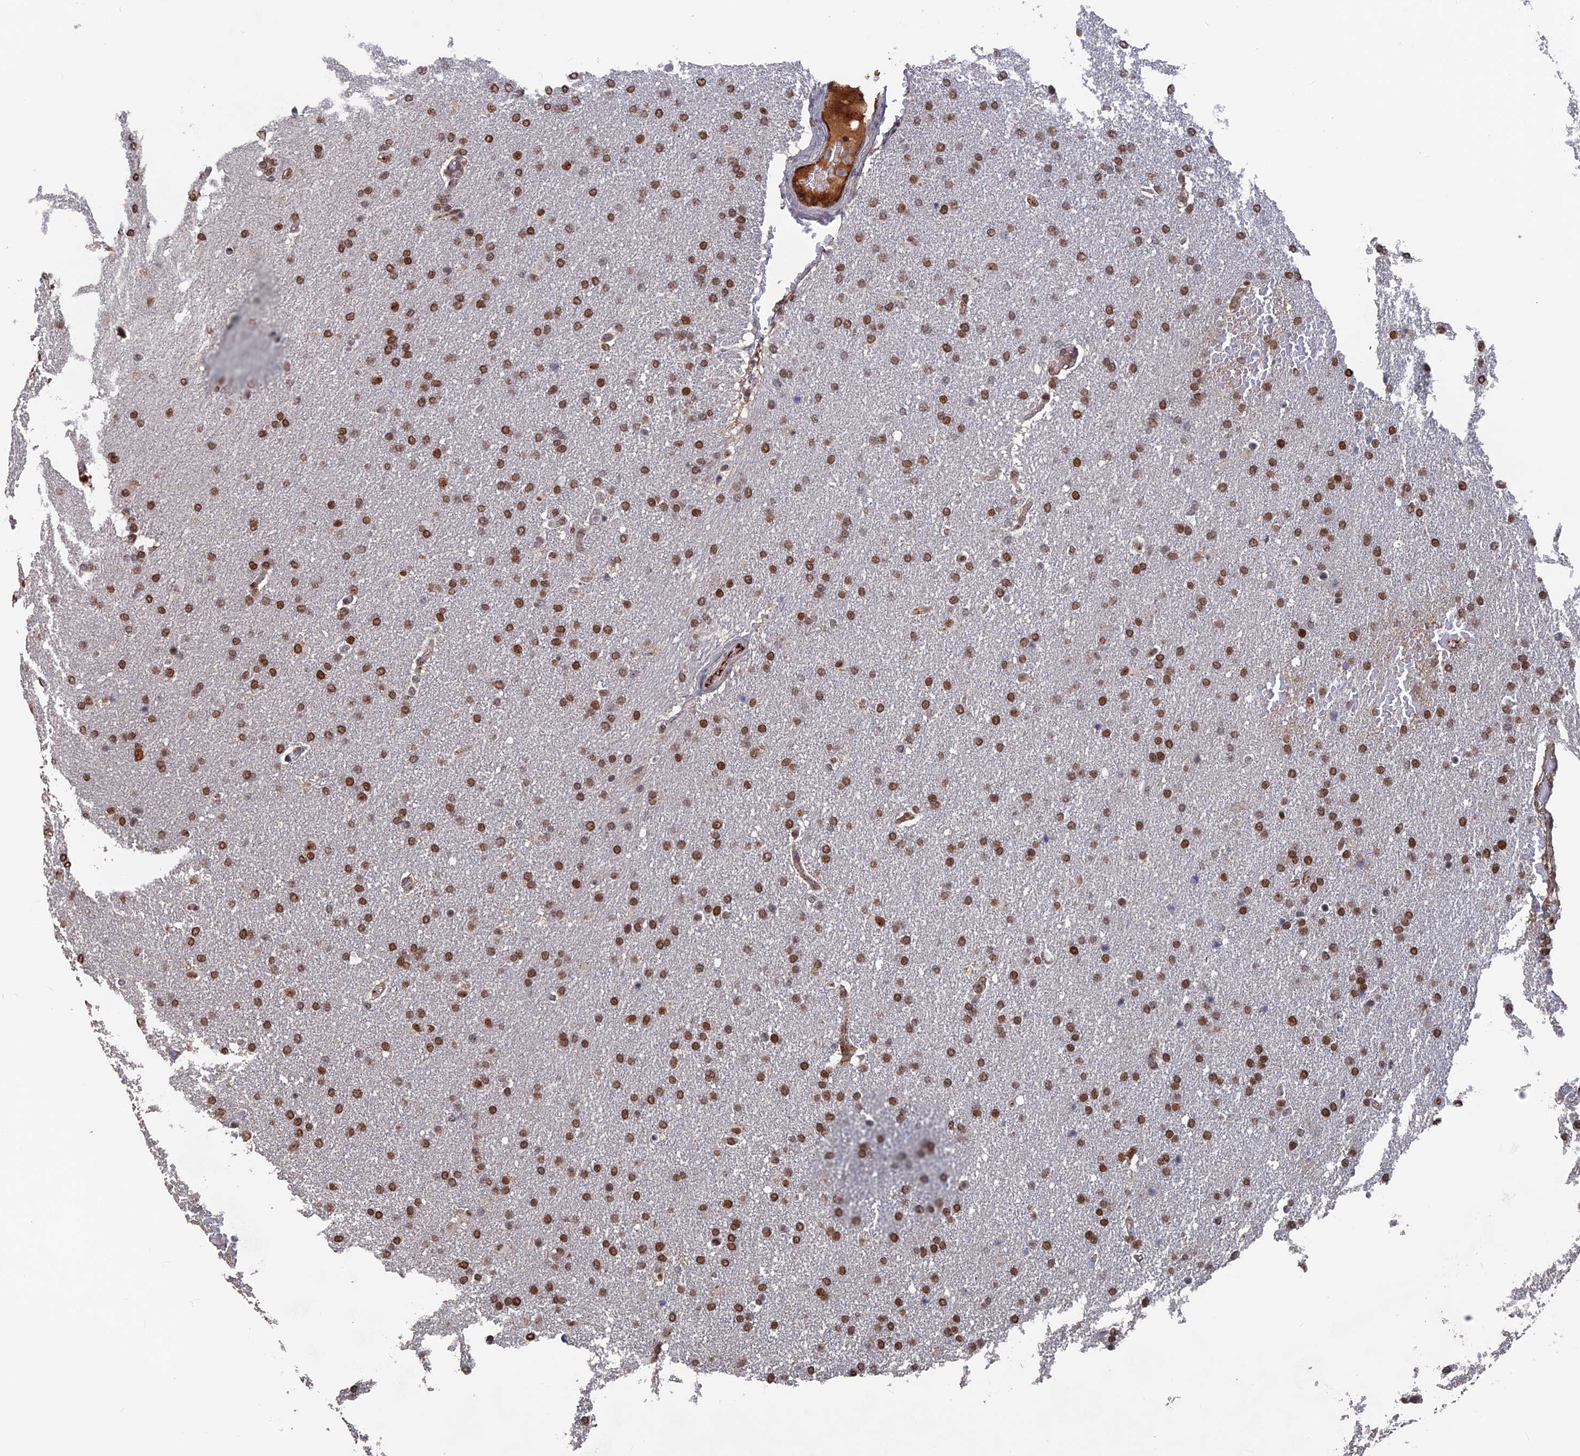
{"staining": {"intensity": "strong", "quantity": ">75%", "location": "nuclear"}, "tissue": "glioma", "cell_type": "Tumor cells", "image_type": "cancer", "snomed": [{"axis": "morphology", "description": "Glioma, malignant, High grade"}, {"axis": "topography", "description": "Brain"}], "caption": "Tumor cells exhibit strong nuclear expression in about >75% of cells in glioma. Nuclei are stained in blue.", "gene": "SH3D21", "patient": {"sex": "male", "age": 72}}